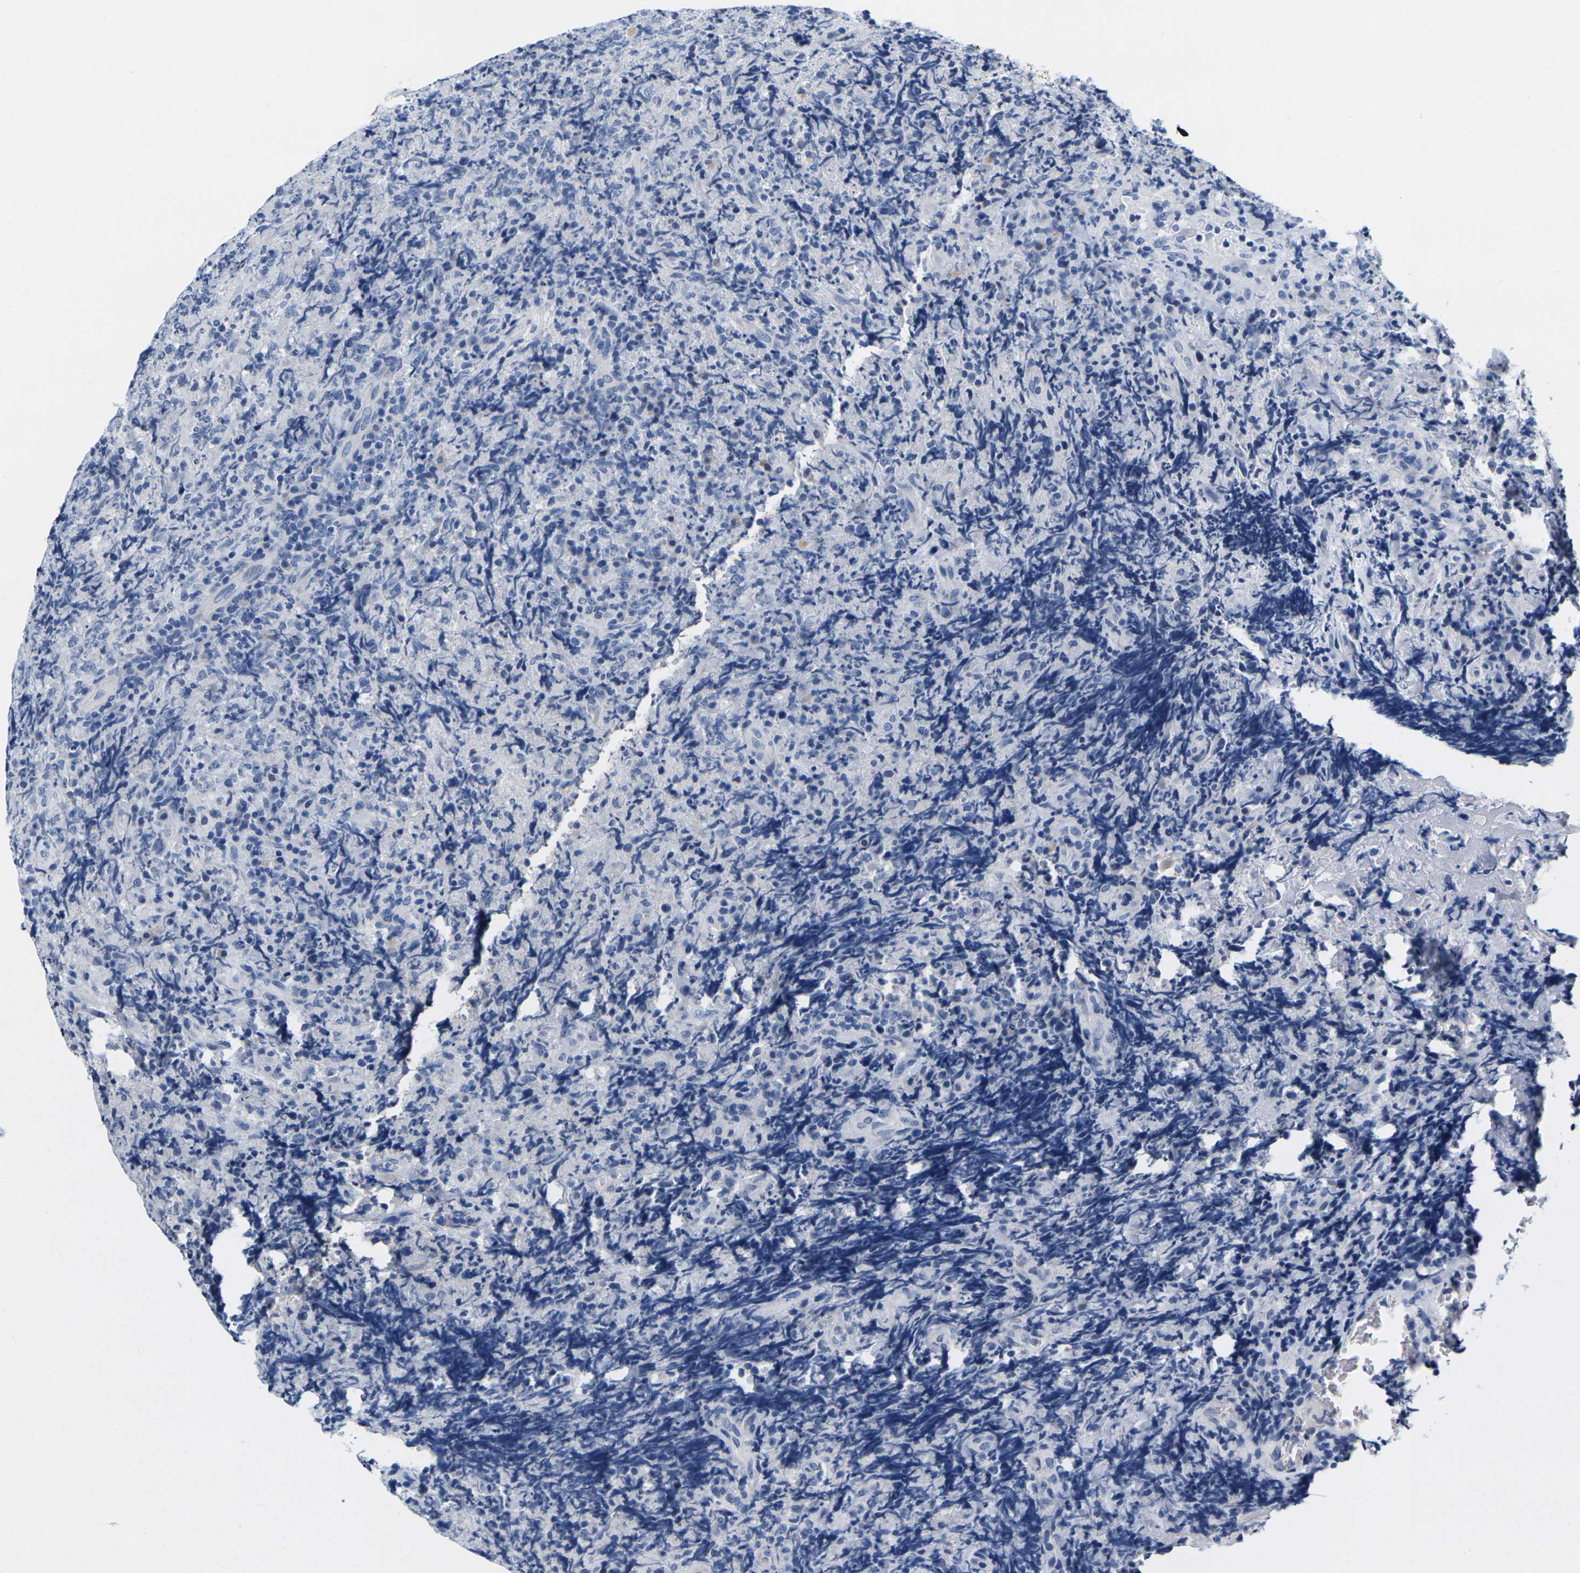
{"staining": {"intensity": "negative", "quantity": "none", "location": "none"}, "tissue": "lymphoma", "cell_type": "Tumor cells", "image_type": "cancer", "snomed": [{"axis": "morphology", "description": "Malignant lymphoma, non-Hodgkin's type, High grade"}, {"axis": "topography", "description": "Tonsil"}], "caption": "Protein analysis of high-grade malignant lymphoma, non-Hodgkin's type demonstrates no significant positivity in tumor cells.", "gene": "NOCT", "patient": {"sex": "female", "age": 36}}